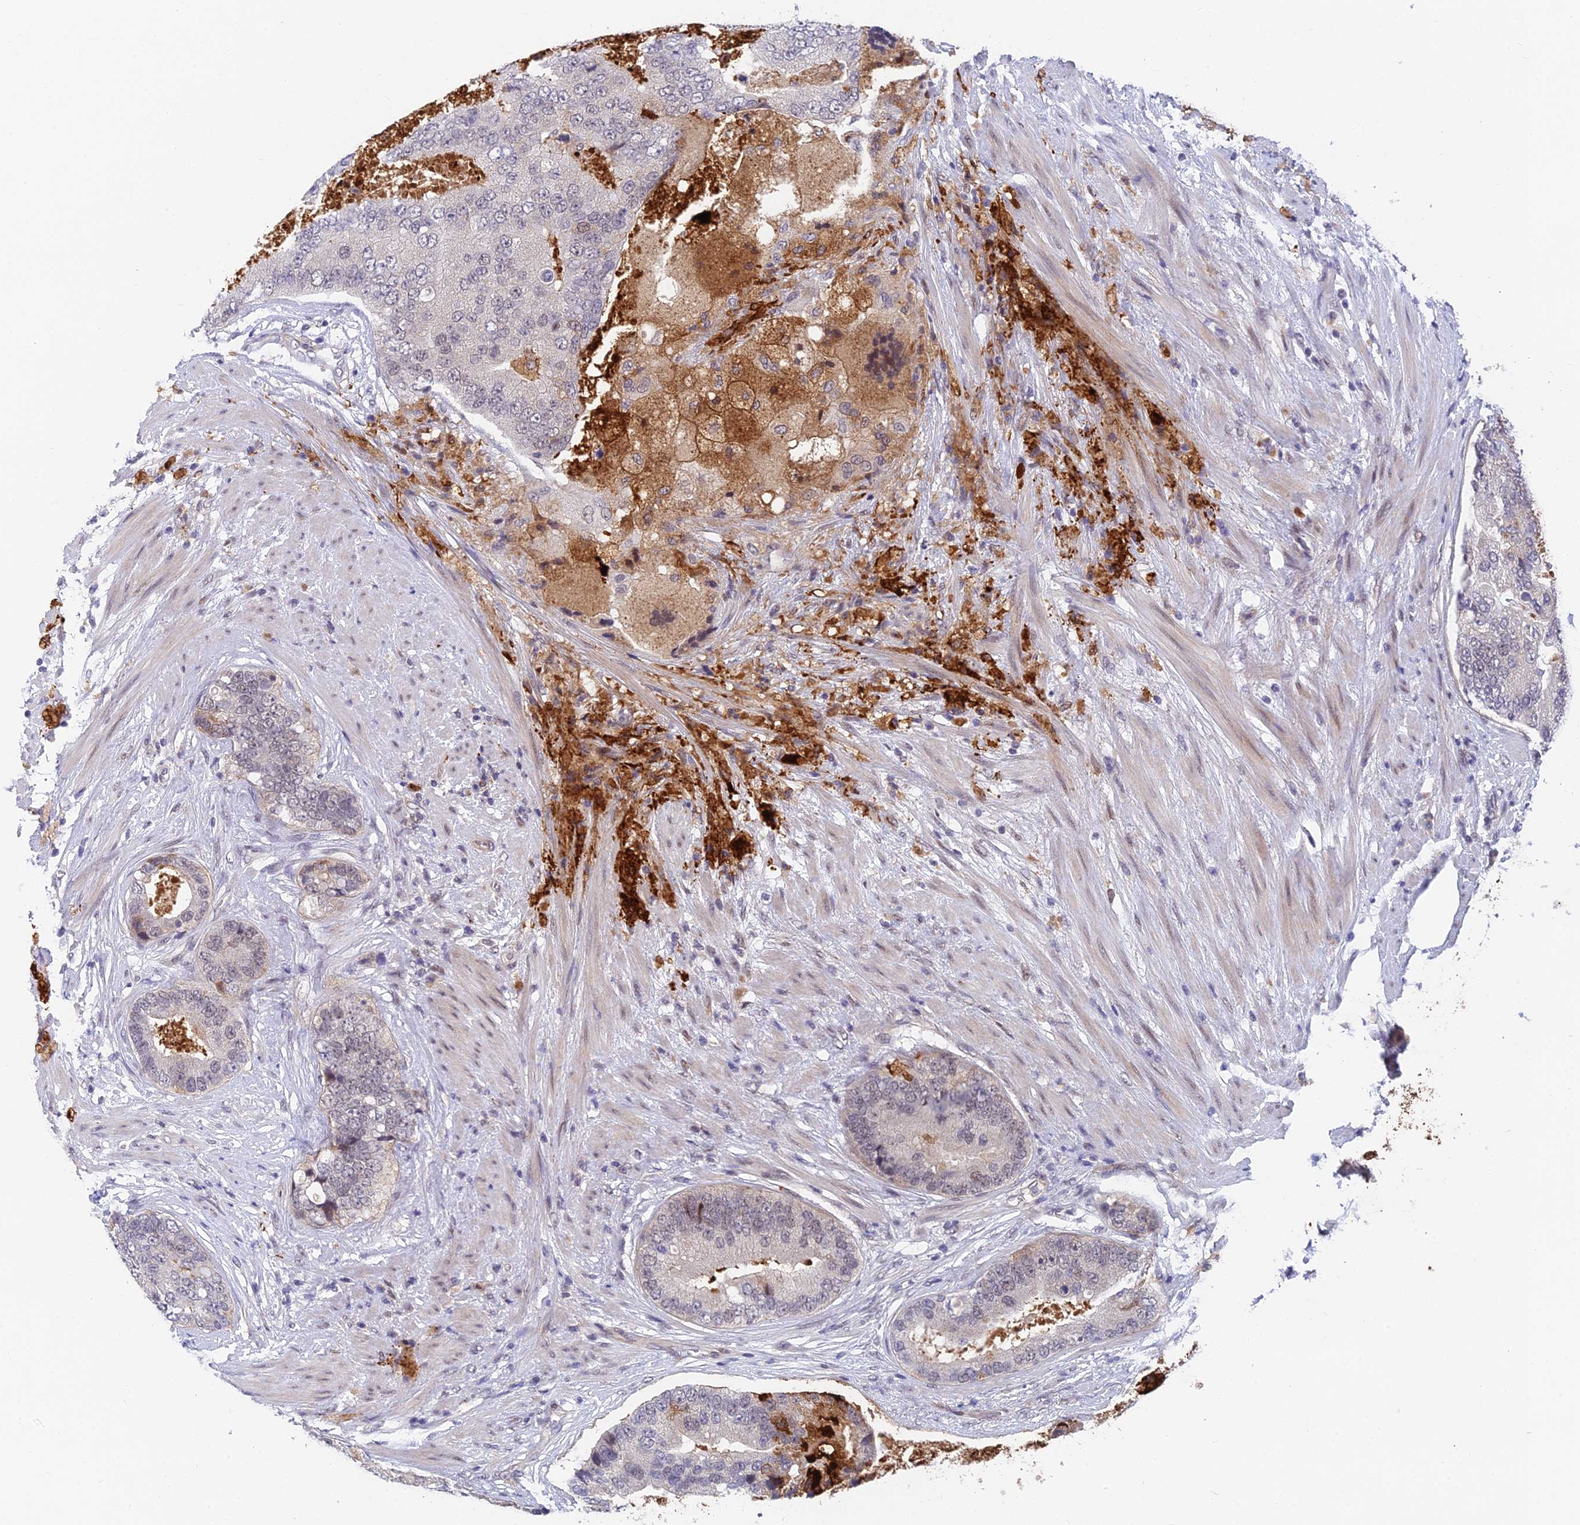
{"staining": {"intensity": "strong", "quantity": "<25%", "location": "cytoplasmic/membranous"}, "tissue": "prostate cancer", "cell_type": "Tumor cells", "image_type": "cancer", "snomed": [{"axis": "morphology", "description": "Adenocarcinoma, High grade"}, {"axis": "topography", "description": "Prostate"}], "caption": "Immunohistochemistry photomicrograph of human prostate cancer stained for a protein (brown), which exhibits medium levels of strong cytoplasmic/membranous positivity in approximately <25% of tumor cells.", "gene": "NSMCE1", "patient": {"sex": "male", "age": 70}}